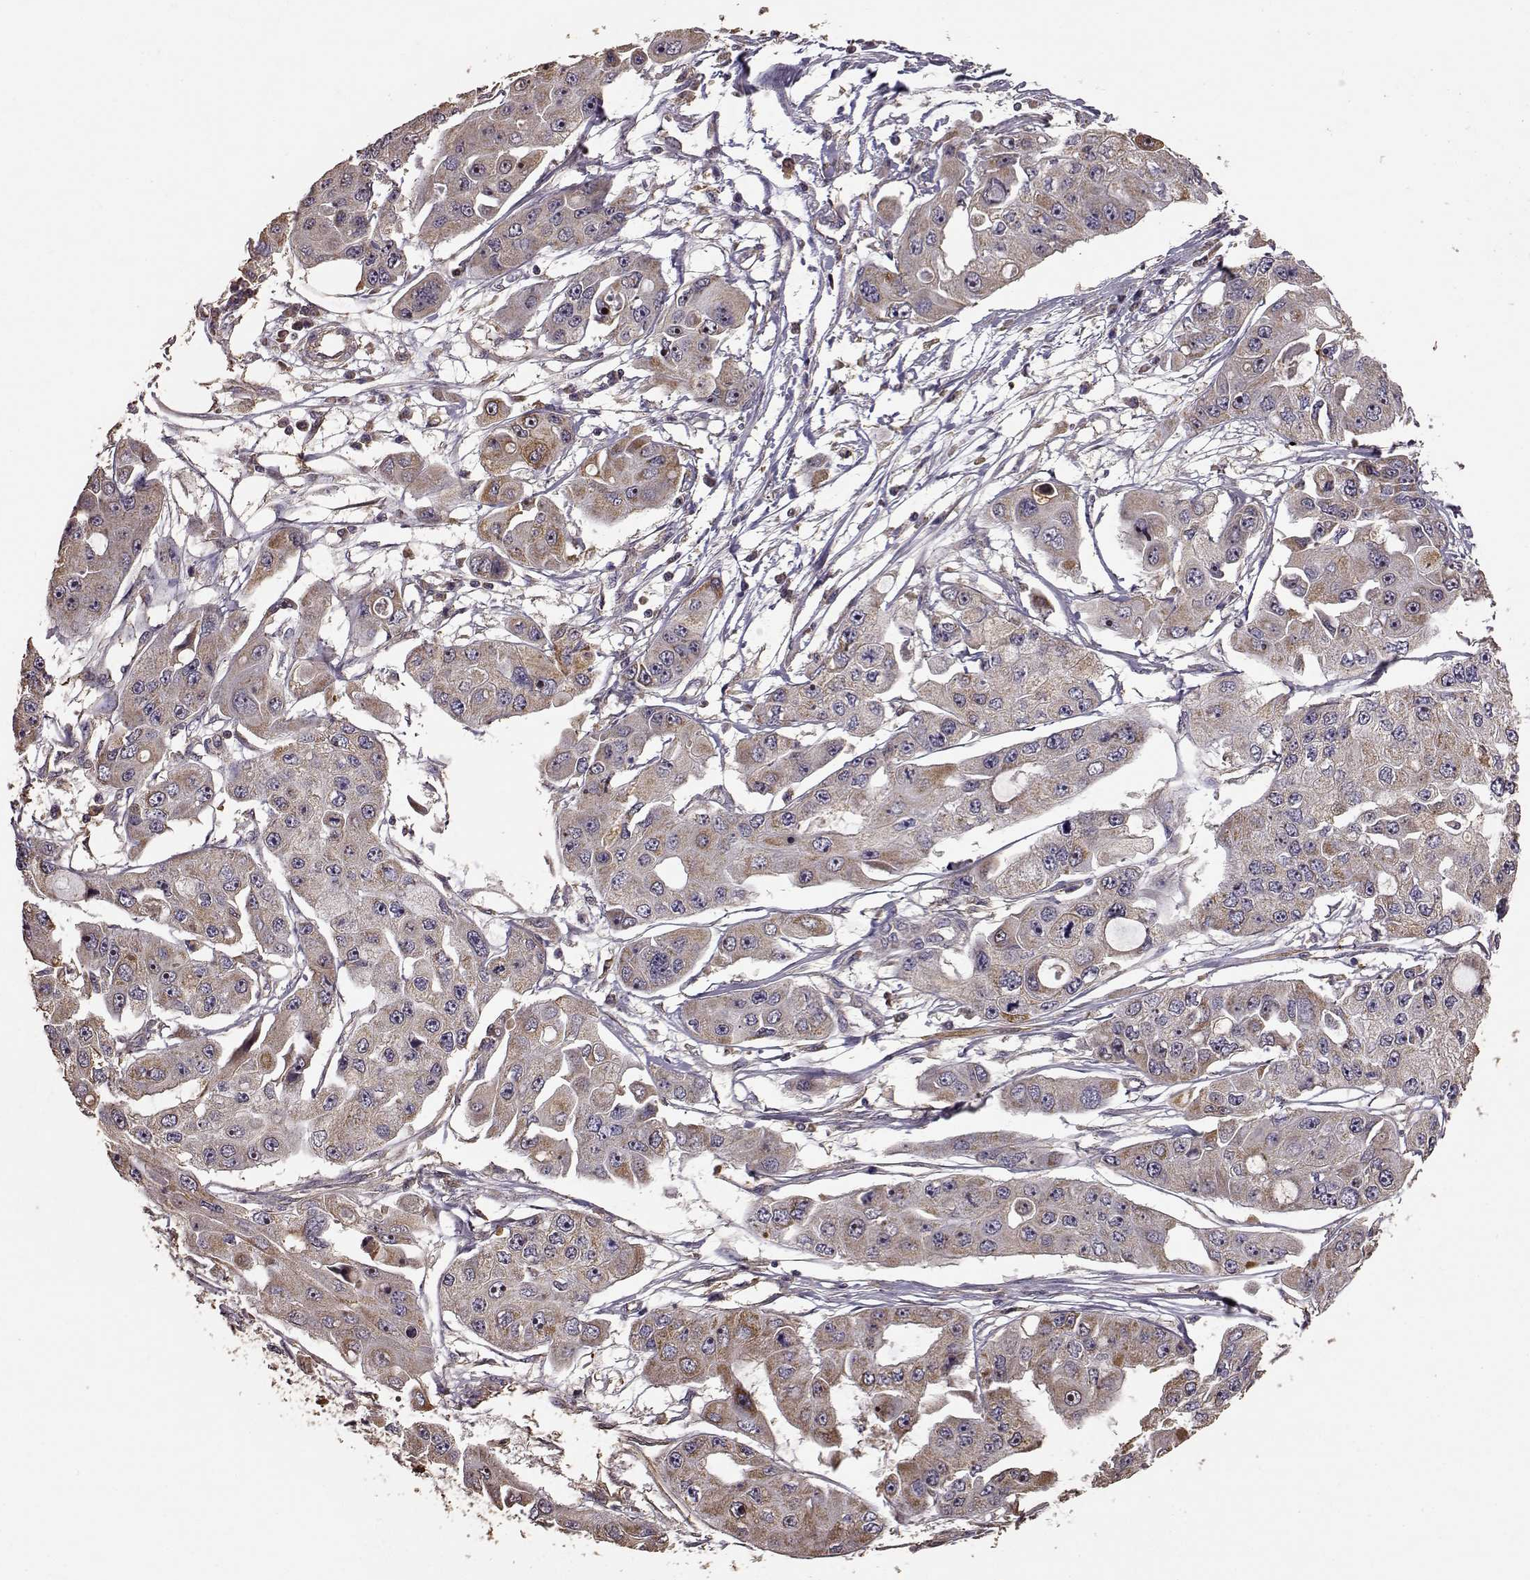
{"staining": {"intensity": "weak", "quantity": "25%-75%", "location": "cytoplasmic/membranous"}, "tissue": "ovarian cancer", "cell_type": "Tumor cells", "image_type": "cancer", "snomed": [{"axis": "morphology", "description": "Cystadenocarcinoma, serous, NOS"}, {"axis": "topography", "description": "Ovary"}], "caption": "Ovarian cancer stained with DAB immunohistochemistry (IHC) shows low levels of weak cytoplasmic/membranous positivity in approximately 25%-75% of tumor cells. The staining was performed using DAB, with brown indicating positive protein expression. Nuclei are stained blue with hematoxylin.", "gene": "PTGES2", "patient": {"sex": "female", "age": 56}}